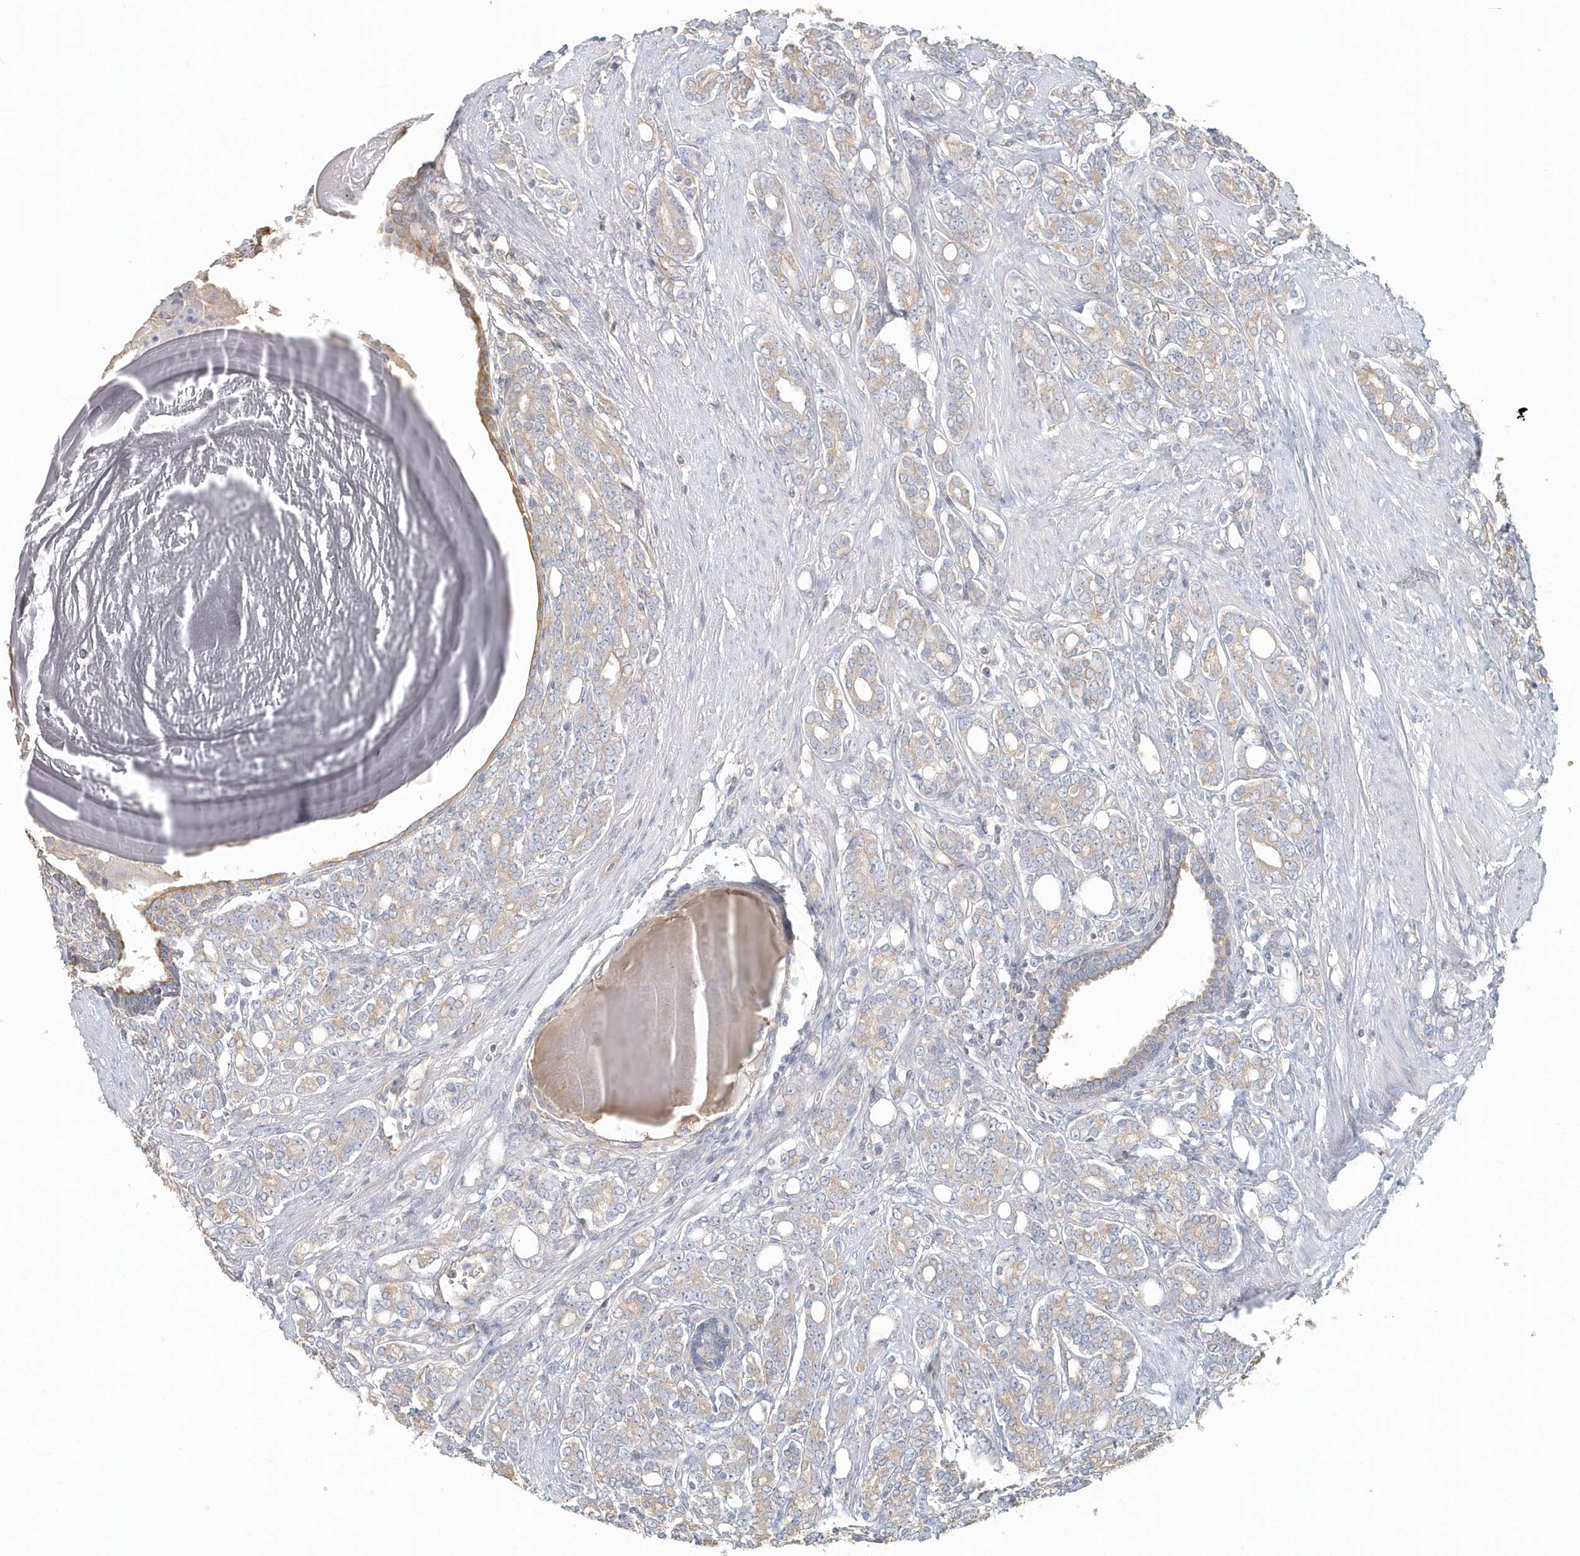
{"staining": {"intensity": "weak", "quantity": ">75%", "location": "cytoplasmic/membranous"}, "tissue": "prostate cancer", "cell_type": "Tumor cells", "image_type": "cancer", "snomed": [{"axis": "morphology", "description": "Adenocarcinoma, High grade"}, {"axis": "topography", "description": "Prostate"}], "caption": "Immunohistochemistry photomicrograph of prostate adenocarcinoma (high-grade) stained for a protein (brown), which exhibits low levels of weak cytoplasmic/membranous expression in approximately >75% of tumor cells.", "gene": "MMRN1", "patient": {"sex": "male", "age": 62}}